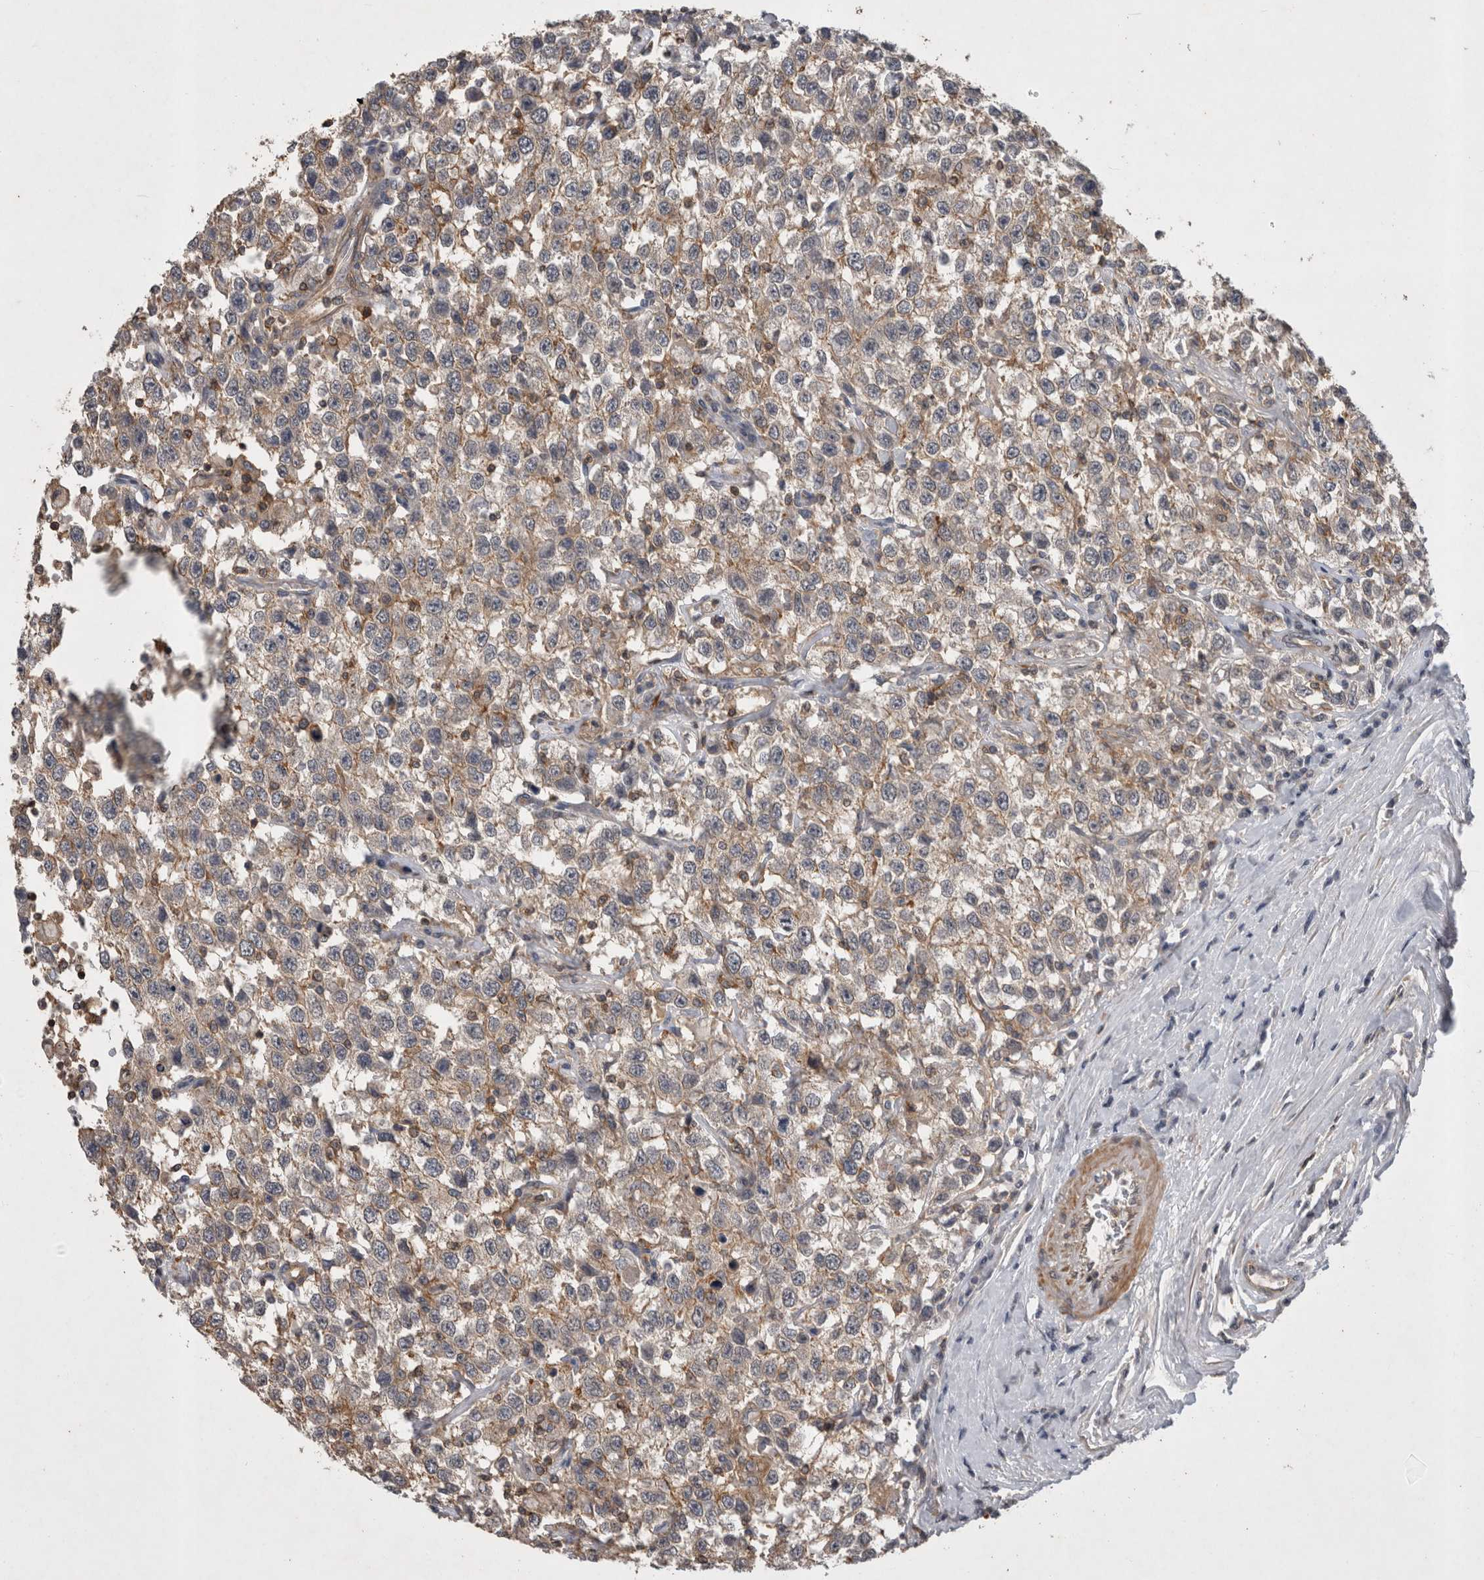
{"staining": {"intensity": "weak", "quantity": ">75%", "location": "cytoplasmic/membranous"}, "tissue": "testis cancer", "cell_type": "Tumor cells", "image_type": "cancer", "snomed": [{"axis": "morphology", "description": "Seminoma, NOS"}, {"axis": "topography", "description": "Testis"}], "caption": "A brown stain highlights weak cytoplasmic/membranous positivity of a protein in human testis cancer (seminoma) tumor cells.", "gene": "SPATA48", "patient": {"sex": "male", "age": 41}}